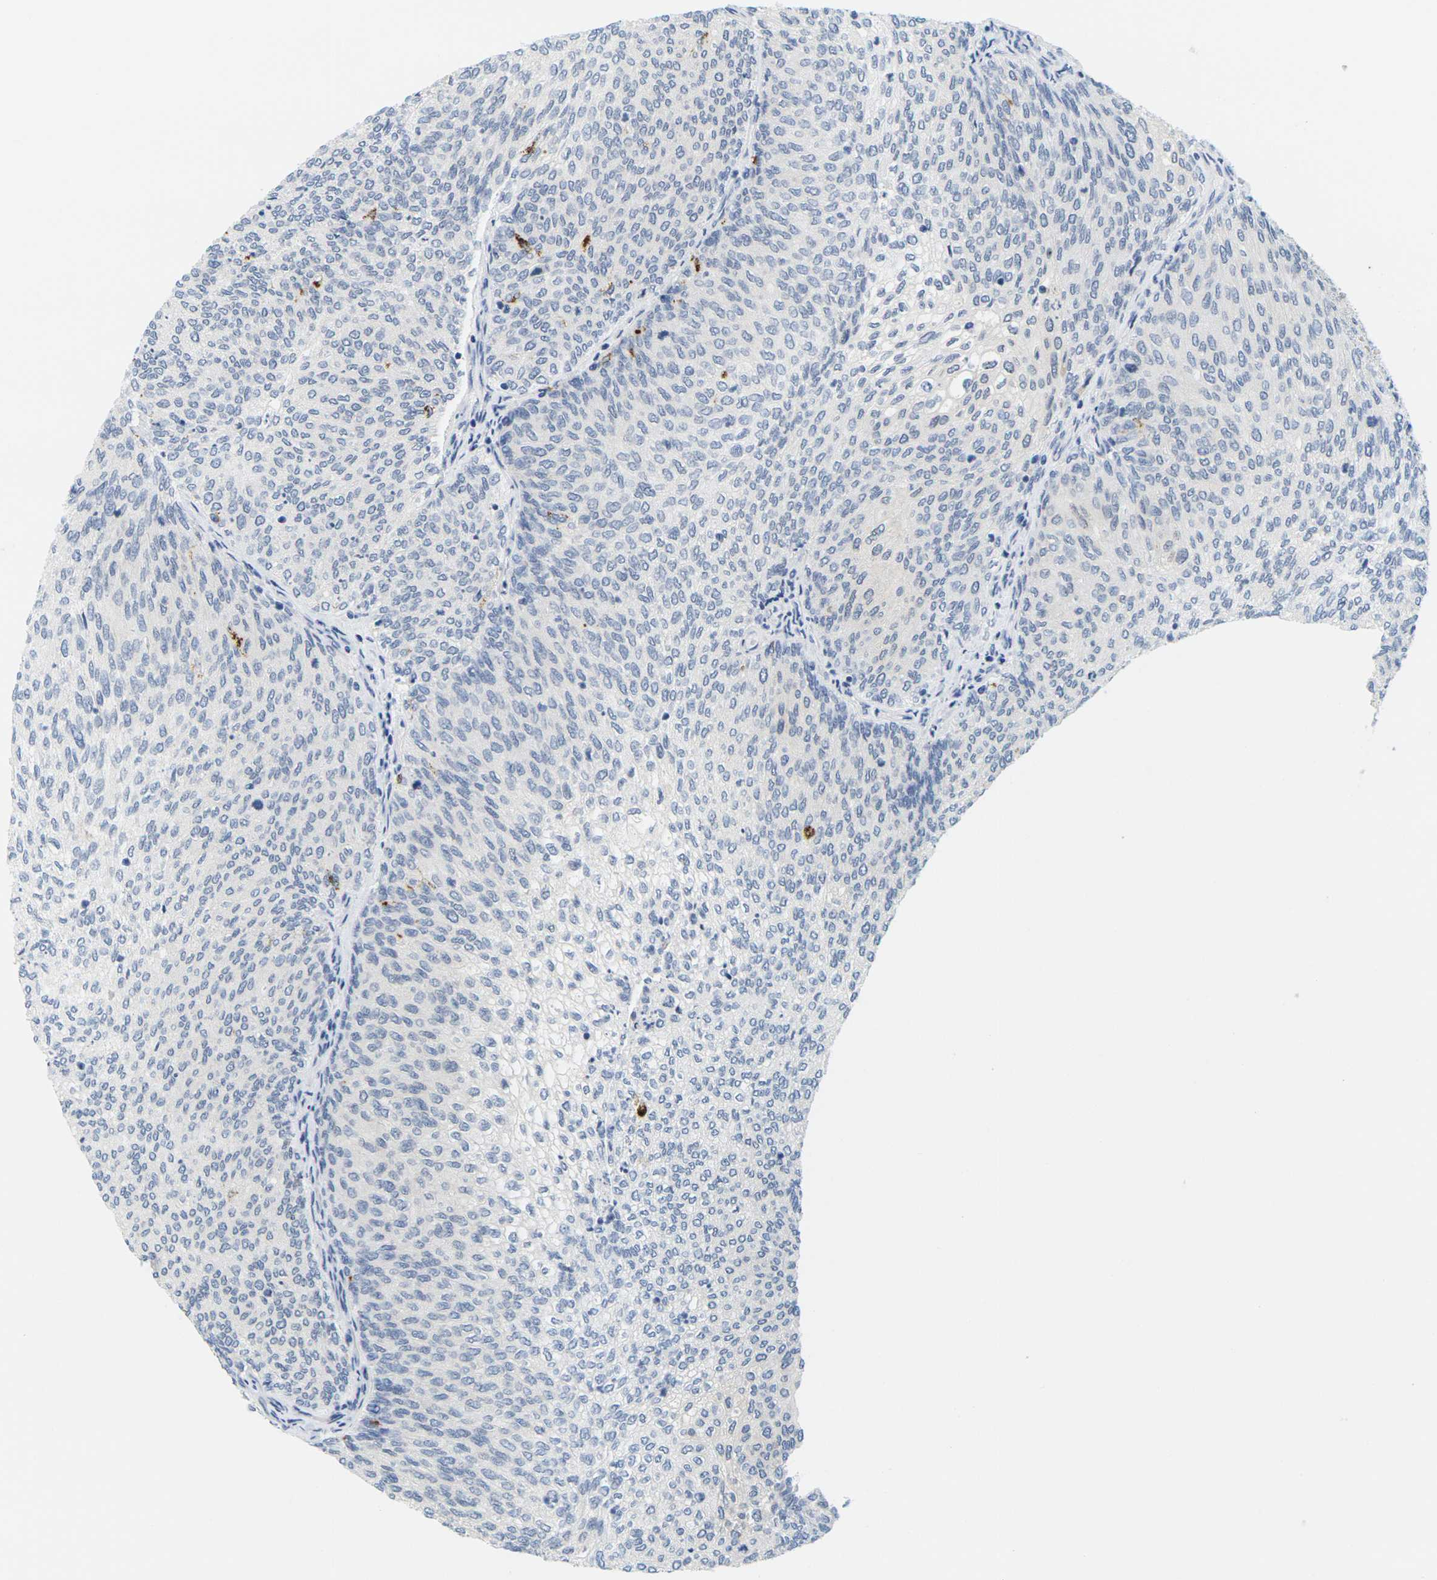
{"staining": {"intensity": "negative", "quantity": "none", "location": "none"}, "tissue": "urothelial cancer", "cell_type": "Tumor cells", "image_type": "cancer", "snomed": [{"axis": "morphology", "description": "Urothelial carcinoma, Low grade"}, {"axis": "topography", "description": "Urinary bladder"}], "caption": "Immunohistochemistry of human urothelial cancer shows no positivity in tumor cells.", "gene": "HLA-DOB", "patient": {"sex": "female", "age": 79}}